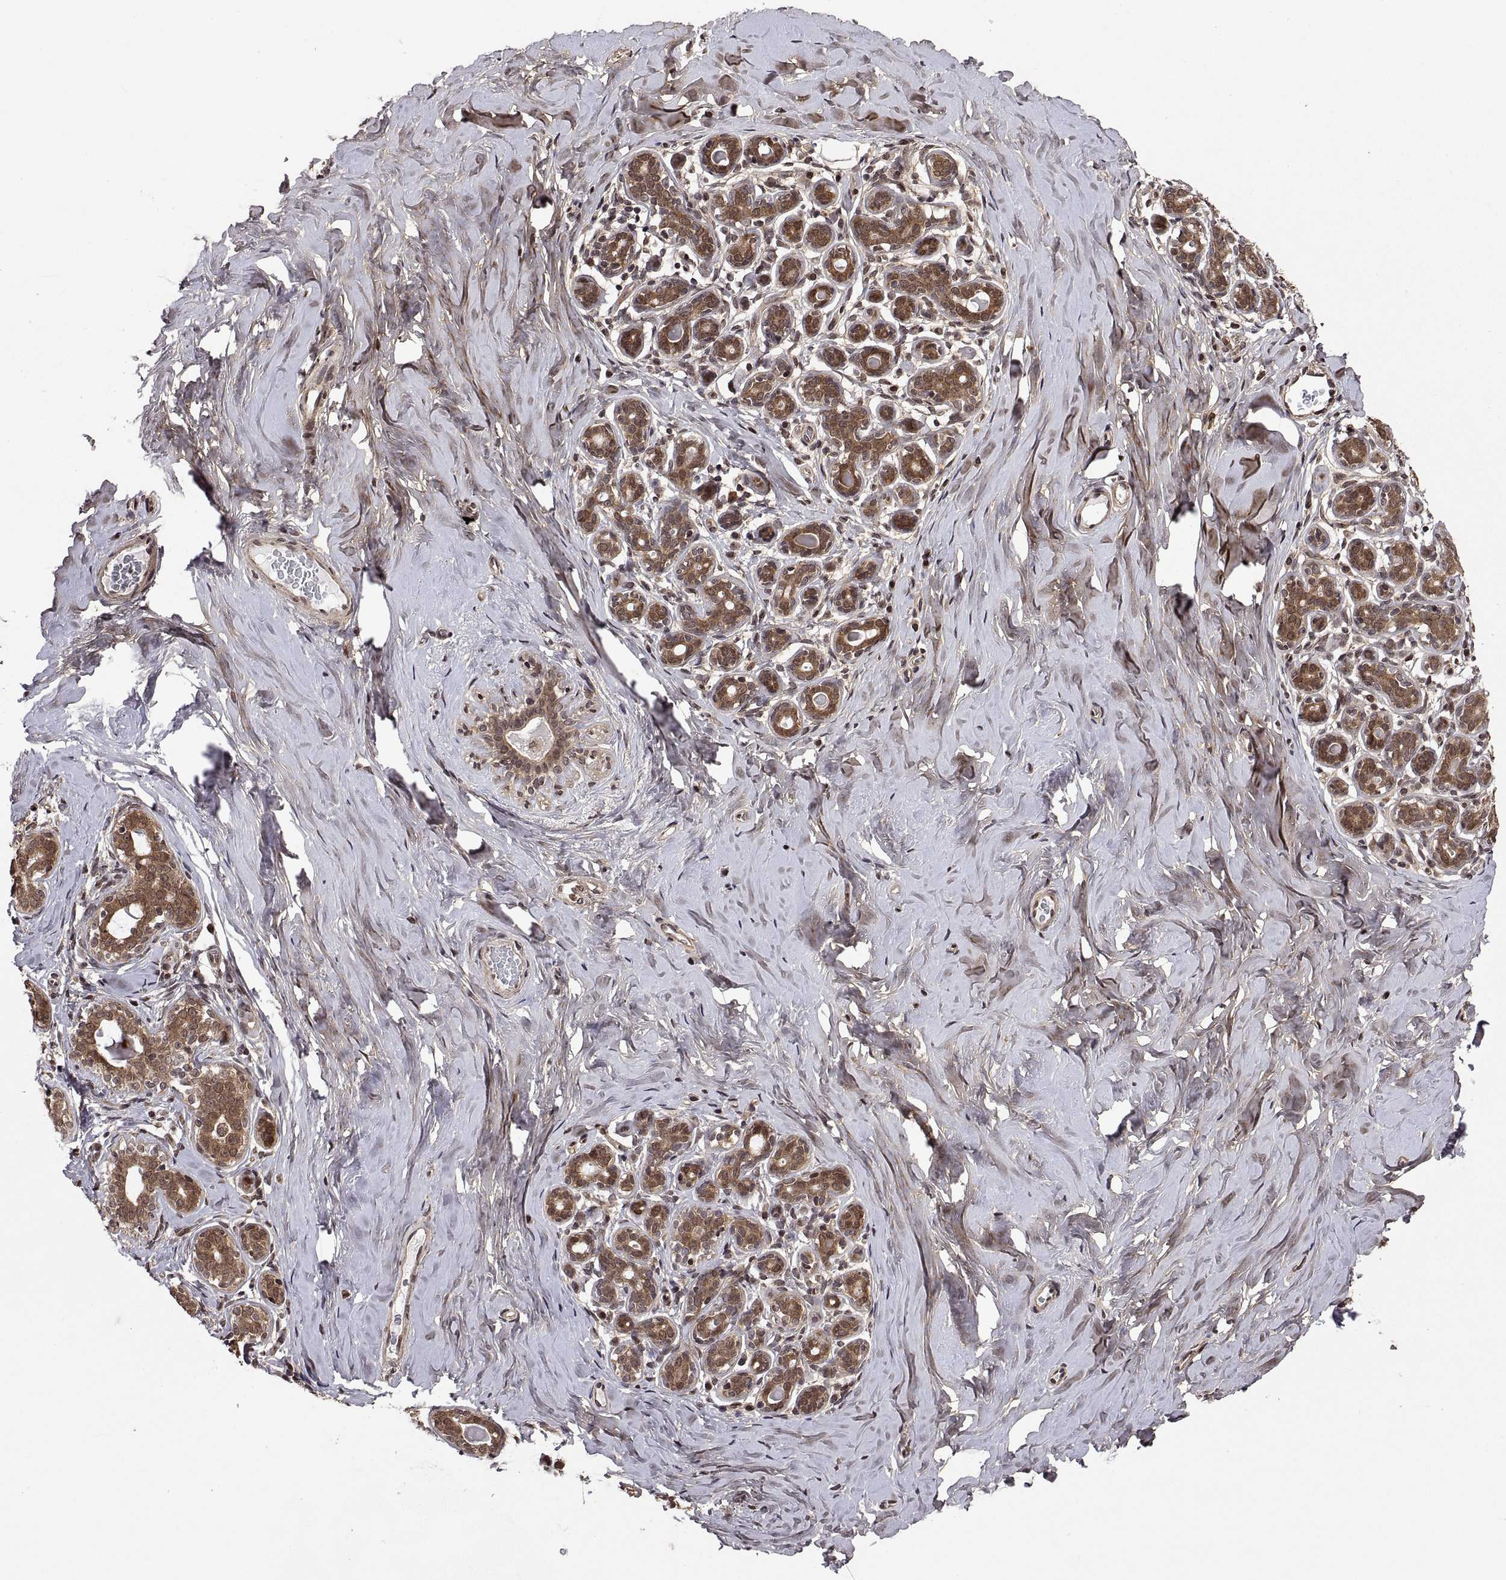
{"staining": {"intensity": "moderate", "quantity": "25%-75%", "location": "nuclear"}, "tissue": "breast", "cell_type": "Adipocytes", "image_type": "normal", "snomed": [{"axis": "morphology", "description": "Normal tissue, NOS"}, {"axis": "topography", "description": "Skin"}, {"axis": "topography", "description": "Breast"}], "caption": "Brown immunohistochemical staining in normal human breast reveals moderate nuclear expression in about 25%-75% of adipocytes. Ihc stains the protein in brown and the nuclei are stained blue.", "gene": "ZNRF2", "patient": {"sex": "female", "age": 43}}